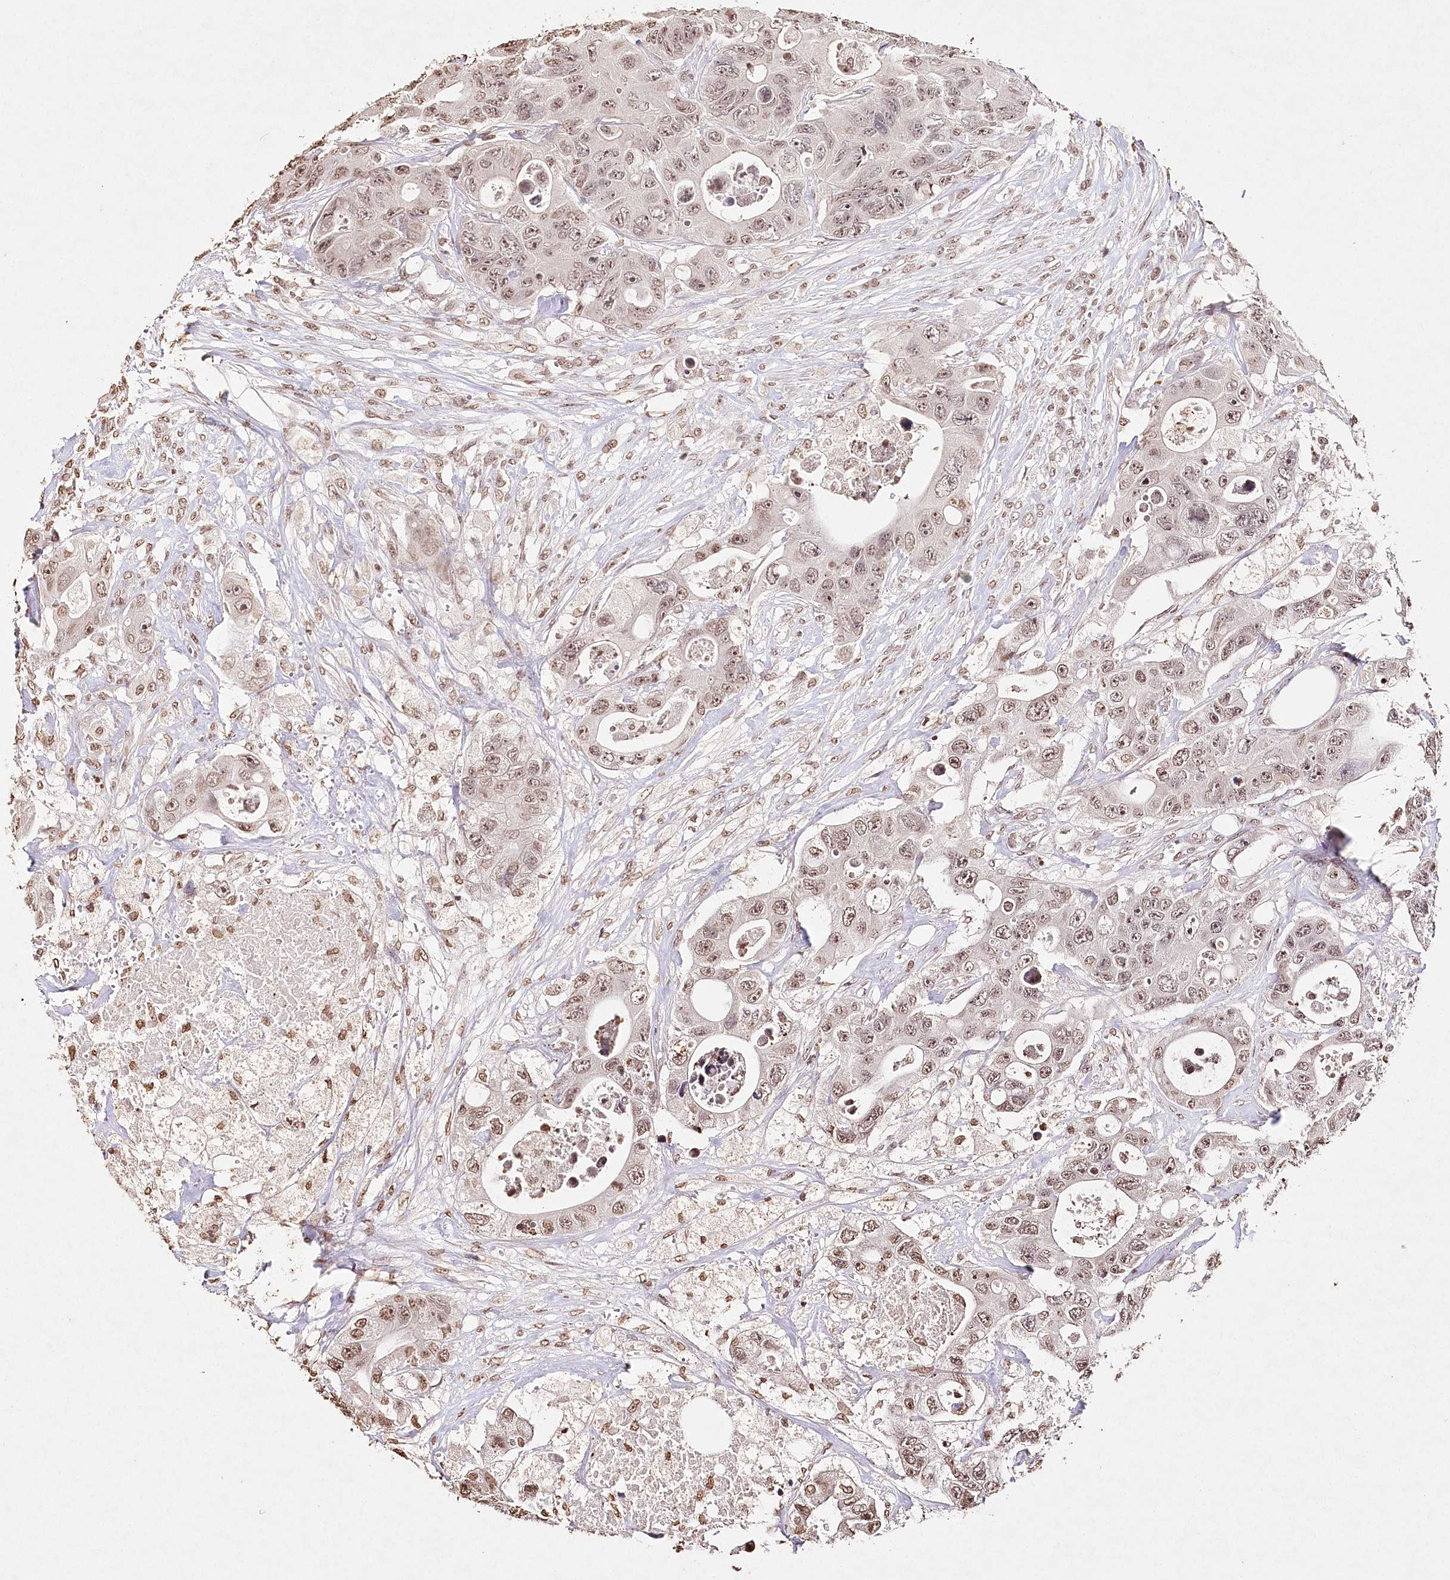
{"staining": {"intensity": "moderate", "quantity": ">75%", "location": "nuclear"}, "tissue": "colorectal cancer", "cell_type": "Tumor cells", "image_type": "cancer", "snomed": [{"axis": "morphology", "description": "Adenocarcinoma, NOS"}, {"axis": "topography", "description": "Colon"}], "caption": "Immunohistochemistry histopathology image of neoplastic tissue: human adenocarcinoma (colorectal) stained using immunohistochemistry (IHC) shows medium levels of moderate protein expression localized specifically in the nuclear of tumor cells, appearing as a nuclear brown color.", "gene": "DMXL1", "patient": {"sex": "female", "age": 46}}